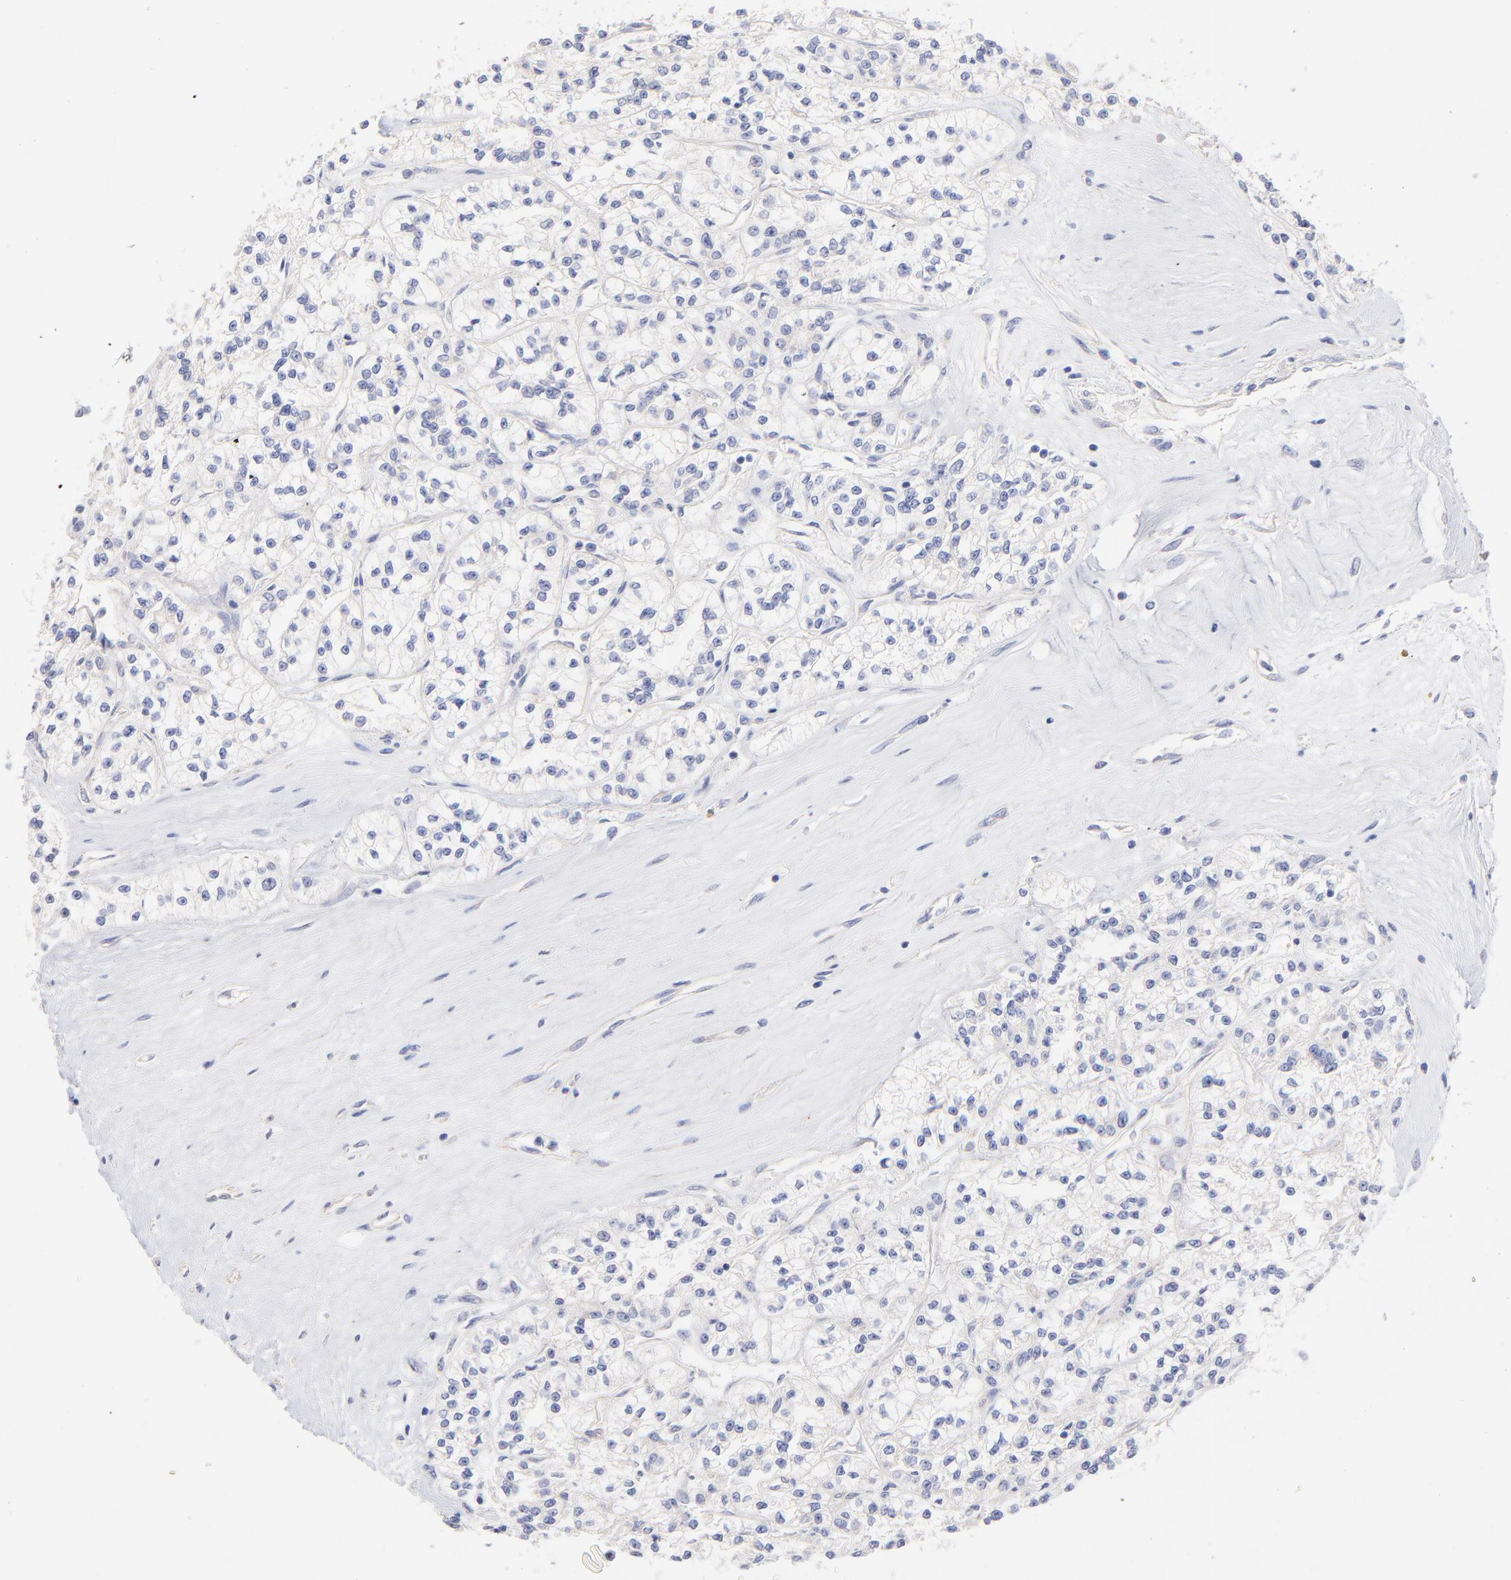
{"staining": {"intensity": "negative", "quantity": "none", "location": "none"}, "tissue": "renal cancer", "cell_type": "Tumor cells", "image_type": "cancer", "snomed": [{"axis": "morphology", "description": "Adenocarcinoma, NOS"}, {"axis": "topography", "description": "Kidney"}], "caption": "A high-resolution photomicrograph shows immunohistochemistry (IHC) staining of renal cancer, which demonstrates no significant expression in tumor cells. The staining was performed using DAB (3,3'-diaminobenzidine) to visualize the protein expression in brown, while the nuclei were stained in blue with hematoxylin (Magnification: 20x).", "gene": "CFAP57", "patient": {"sex": "female", "age": 76}}